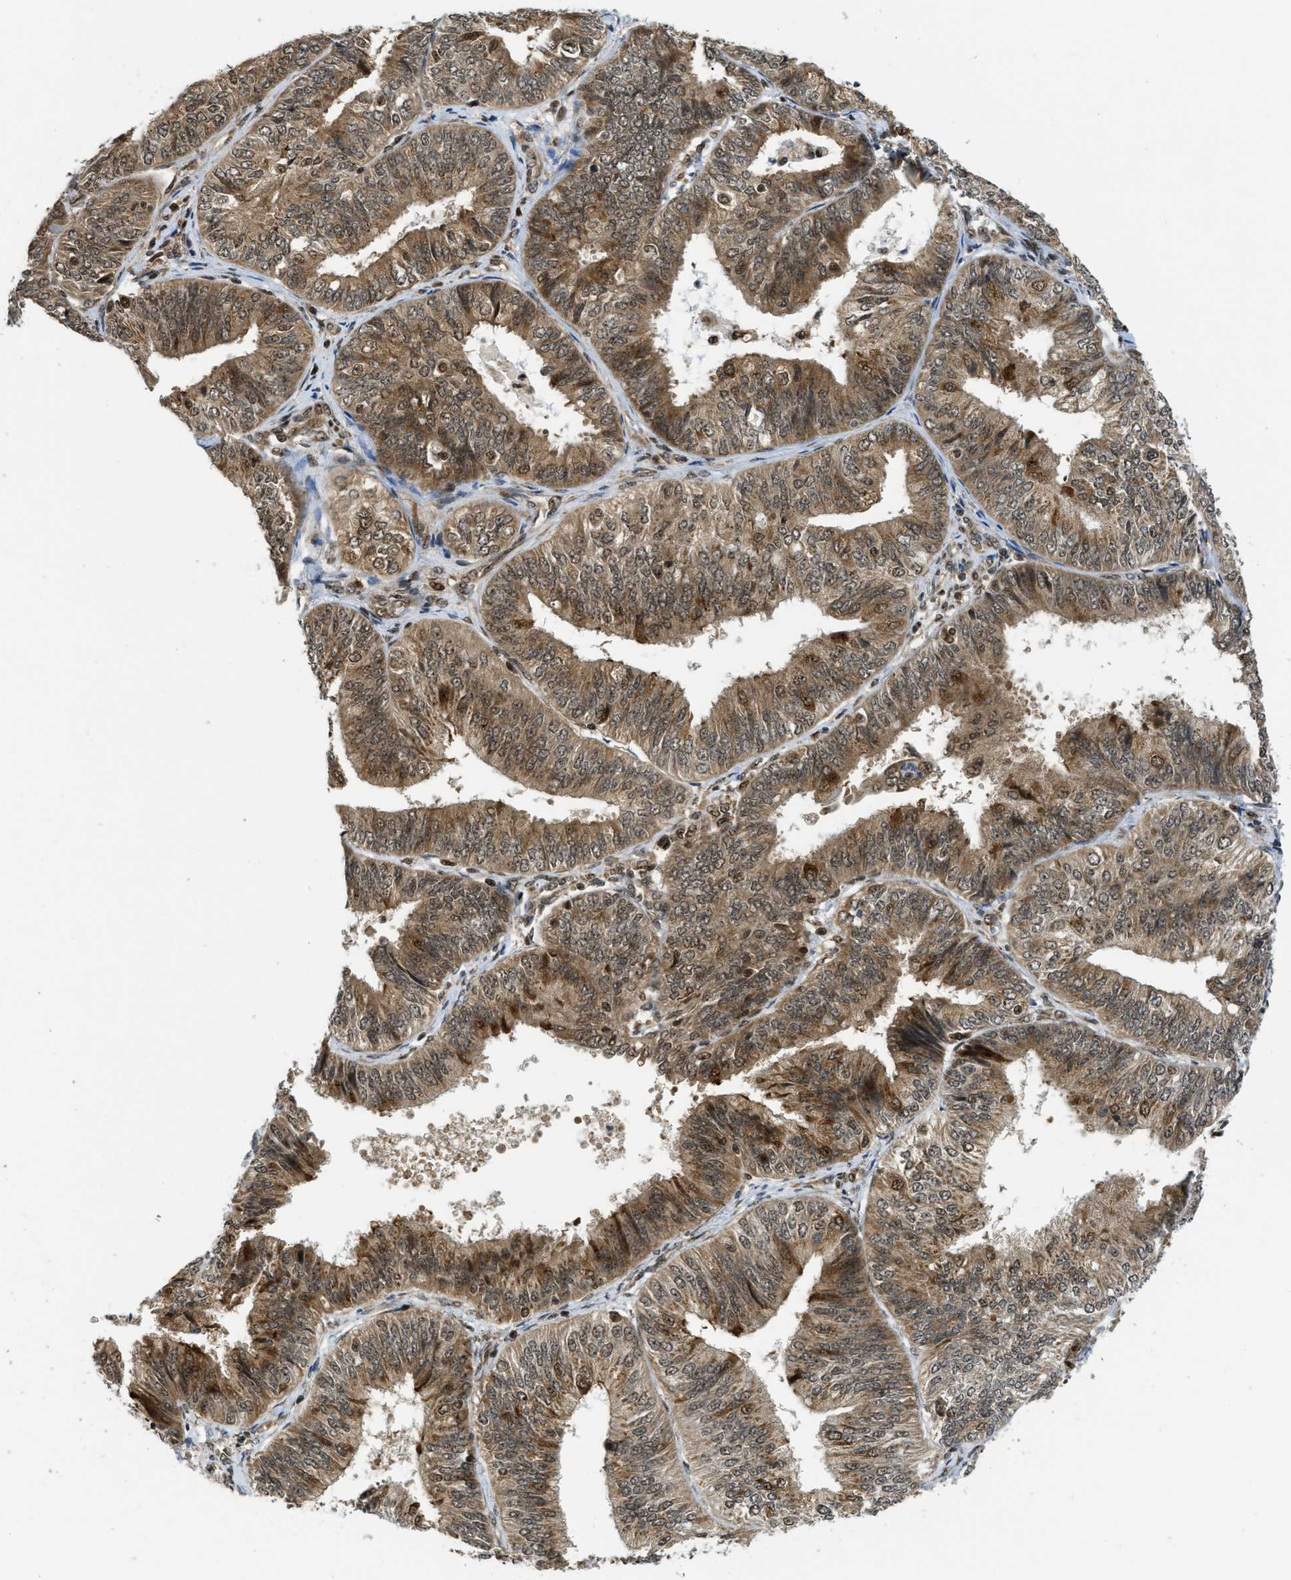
{"staining": {"intensity": "moderate", "quantity": ">75%", "location": "cytoplasmic/membranous,nuclear"}, "tissue": "endometrial cancer", "cell_type": "Tumor cells", "image_type": "cancer", "snomed": [{"axis": "morphology", "description": "Adenocarcinoma, NOS"}, {"axis": "topography", "description": "Endometrium"}], "caption": "A photomicrograph of adenocarcinoma (endometrial) stained for a protein displays moderate cytoplasmic/membranous and nuclear brown staining in tumor cells.", "gene": "TACC1", "patient": {"sex": "female", "age": 58}}